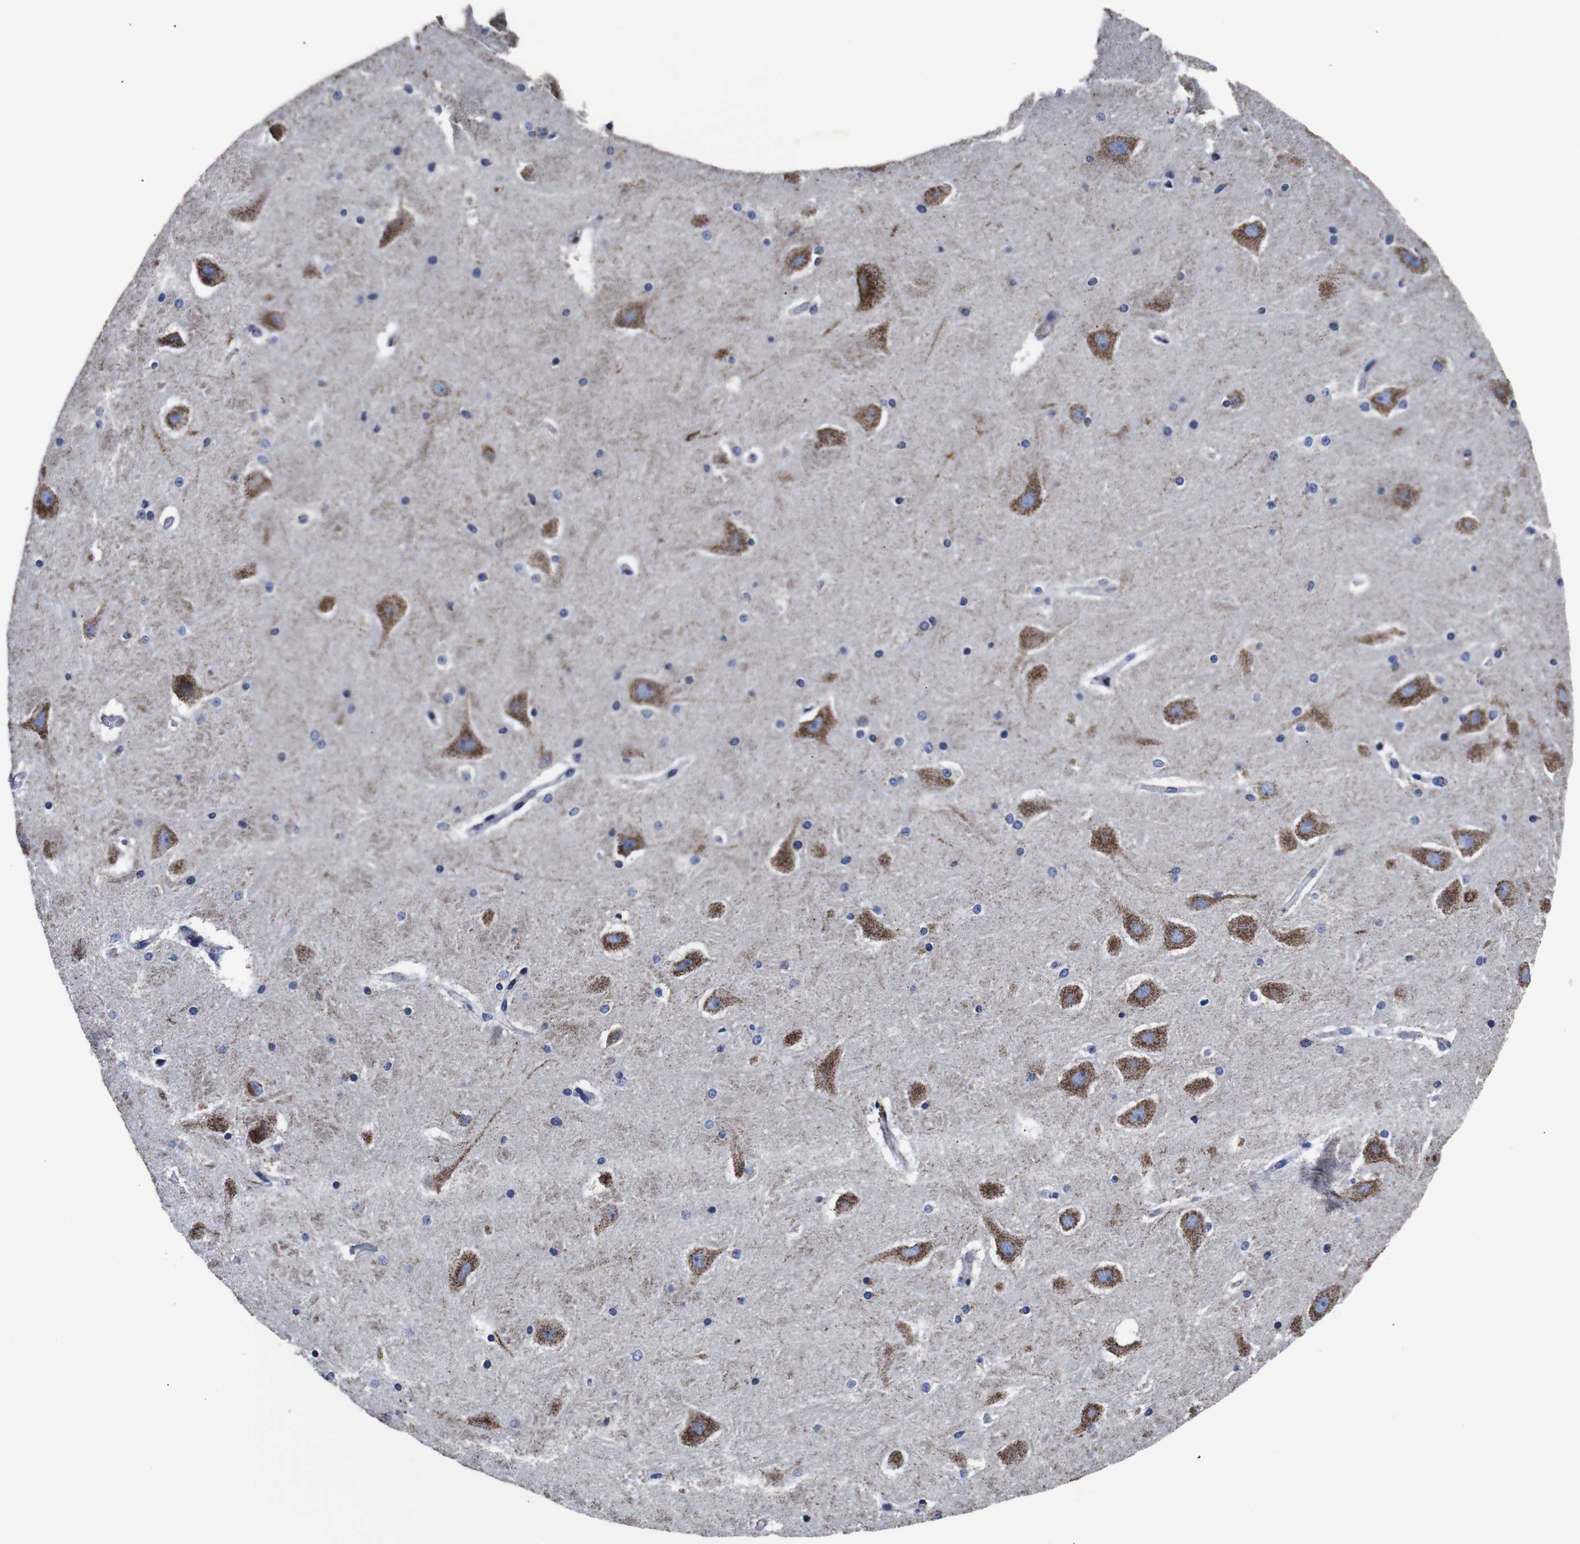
{"staining": {"intensity": "moderate", "quantity": "25%-75%", "location": "cytoplasmic/membranous"}, "tissue": "hippocampus", "cell_type": "Glial cells", "image_type": "normal", "snomed": [{"axis": "morphology", "description": "Normal tissue, NOS"}, {"axis": "topography", "description": "Hippocampus"}], "caption": "Immunohistochemical staining of normal hippocampus demonstrates medium levels of moderate cytoplasmic/membranous expression in approximately 25%-75% of glial cells.", "gene": "FKBP9", "patient": {"sex": "male", "age": 45}}